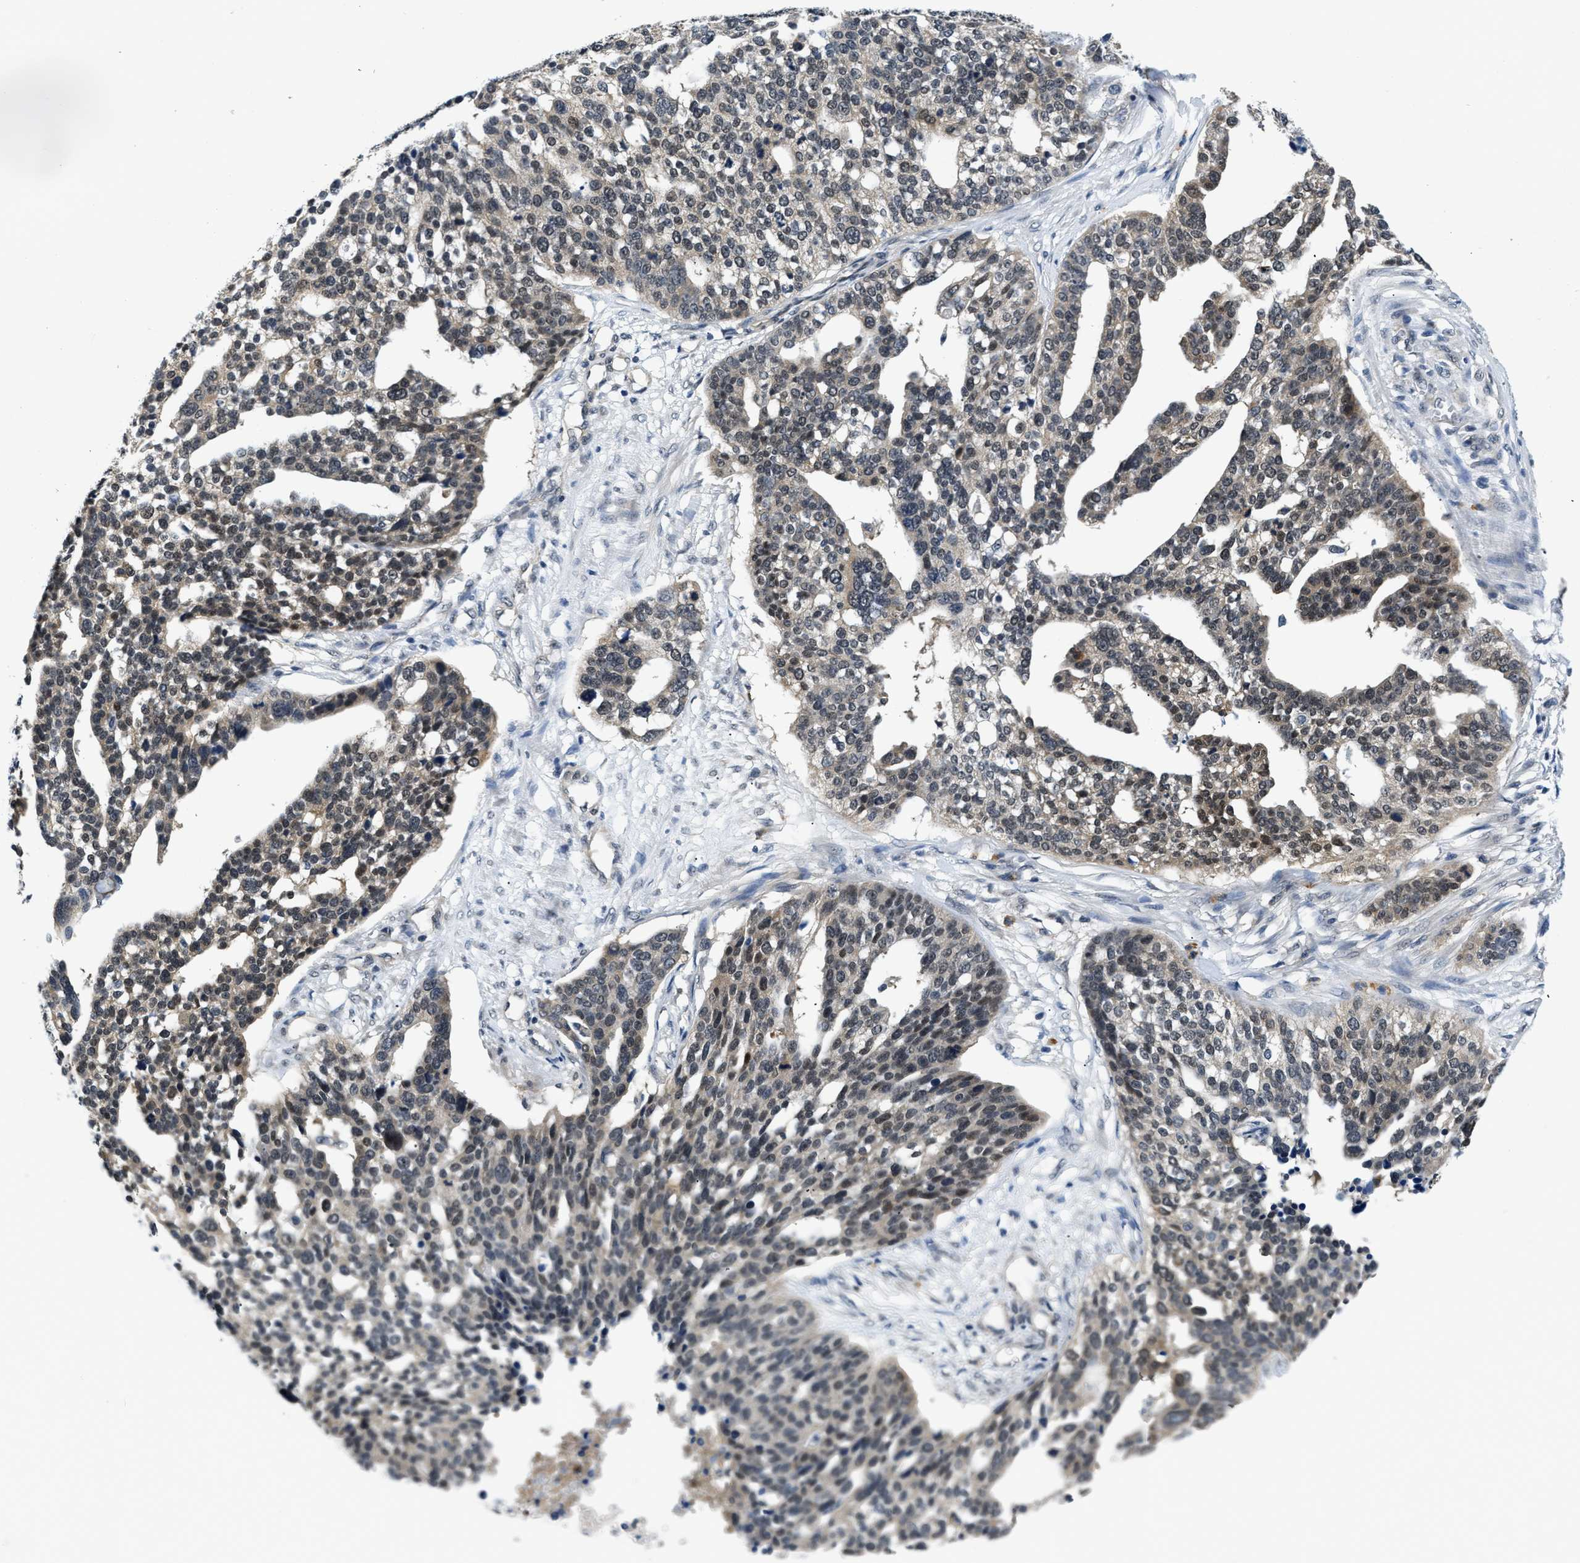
{"staining": {"intensity": "moderate", "quantity": ">75%", "location": "nuclear"}, "tissue": "ovarian cancer", "cell_type": "Tumor cells", "image_type": "cancer", "snomed": [{"axis": "morphology", "description": "Cystadenocarcinoma, serous, NOS"}, {"axis": "topography", "description": "Ovary"}], "caption": "DAB immunohistochemical staining of human ovarian cancer (serous cystadenocarcinoma) reveals moderate nuclear protein positivity in about >75% of tumor cells. The protein is stained brown, and the nuclei are stained in blue (DAB IHC with brightfield microscopy, high magnification).", "gene": "SMAD4", "patient": {"sex": "female", "age": 59}}